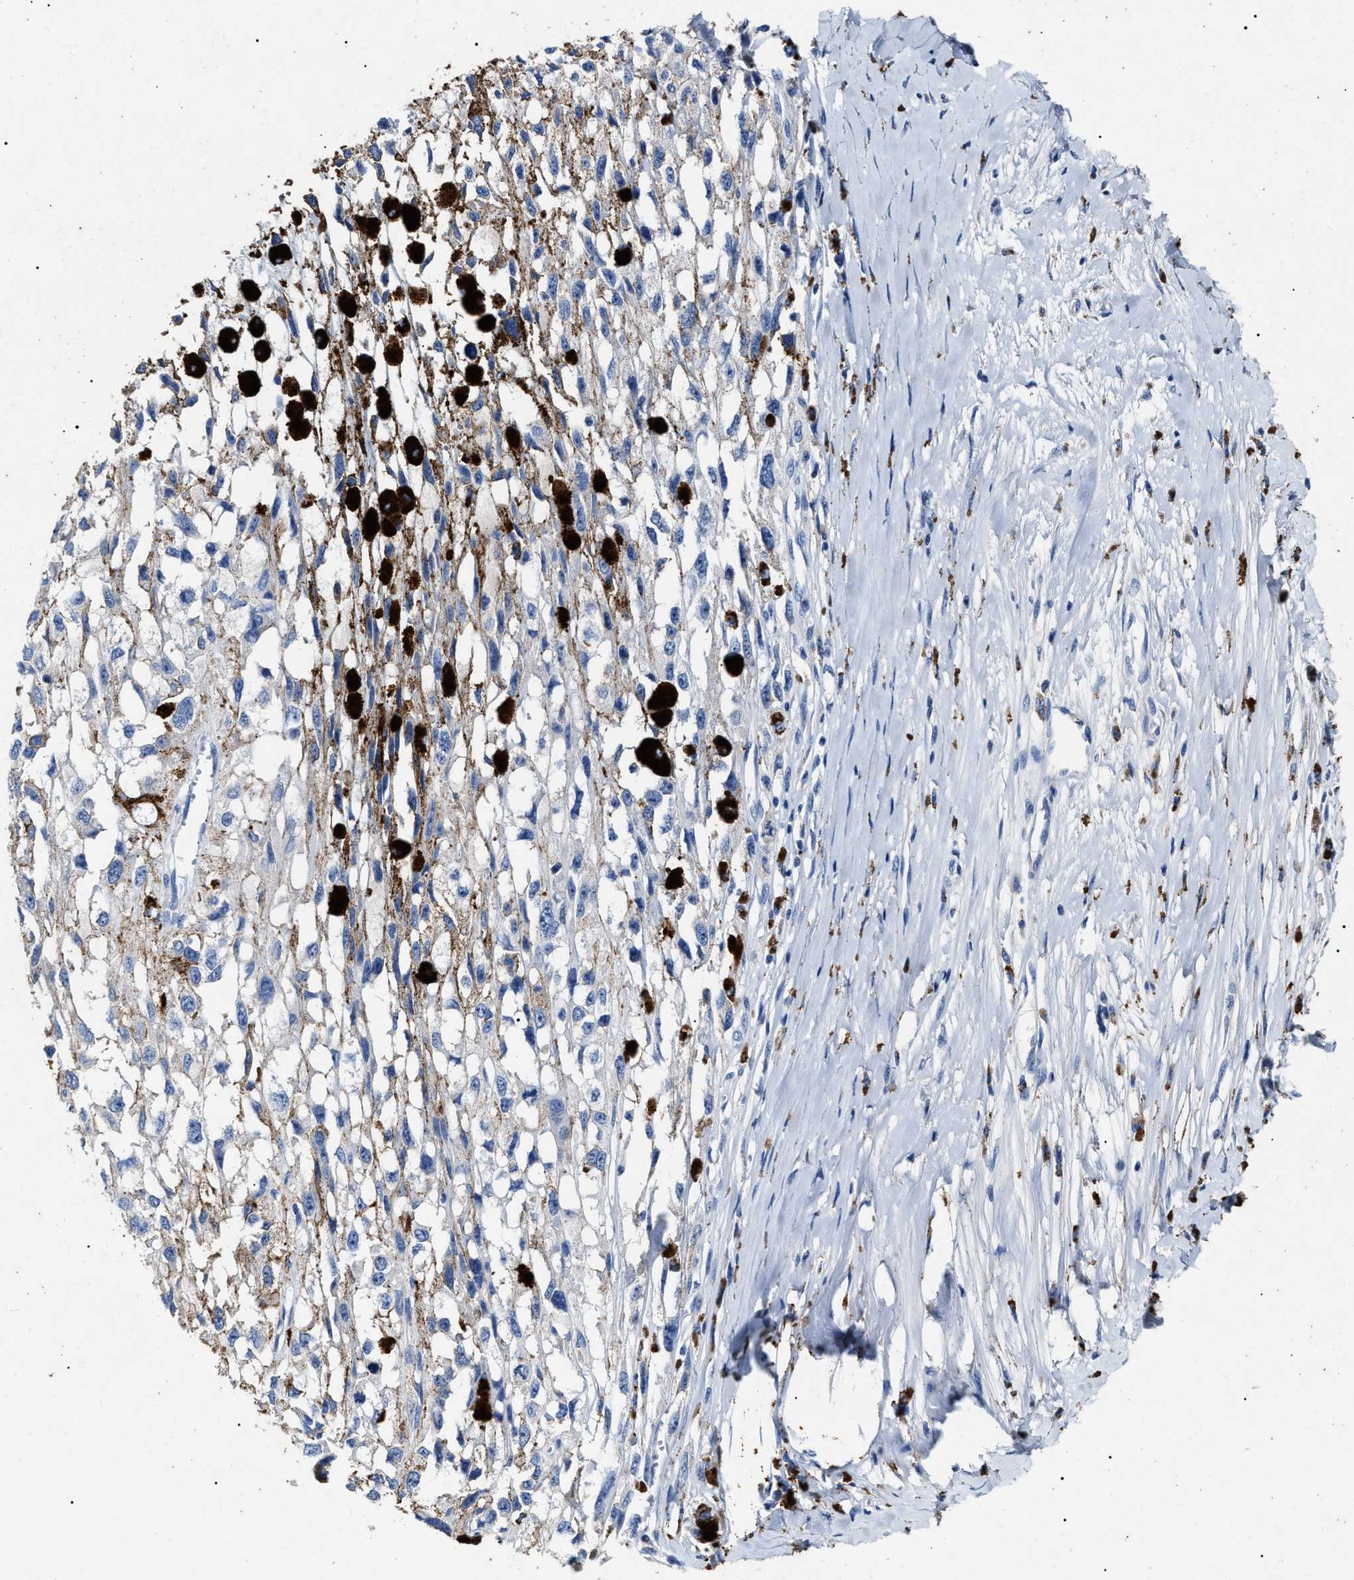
{"staining": {"intensity": "negative", "quantity": "none", "location": "none"}, "tissue": "melanoma", "cell_type": "Tumor cells", "image_type": "cancer", "snomed": [{"axis": "morphology", "description": "Malignant melanoma, Metastatic site"}, {"axis": "topography", "description": "Lymph node"}], "caption": "Immunohistochemistry (IHC) micrograph of neoplastic tissue: malignant melanoma (metastatic site) stained with DAB (3,3'-diaminobenzidine) reveals no significant protein positivity in tumor cells.", "gene": "LRRC8E", "patient": {"sex": "male", "age": 59}}